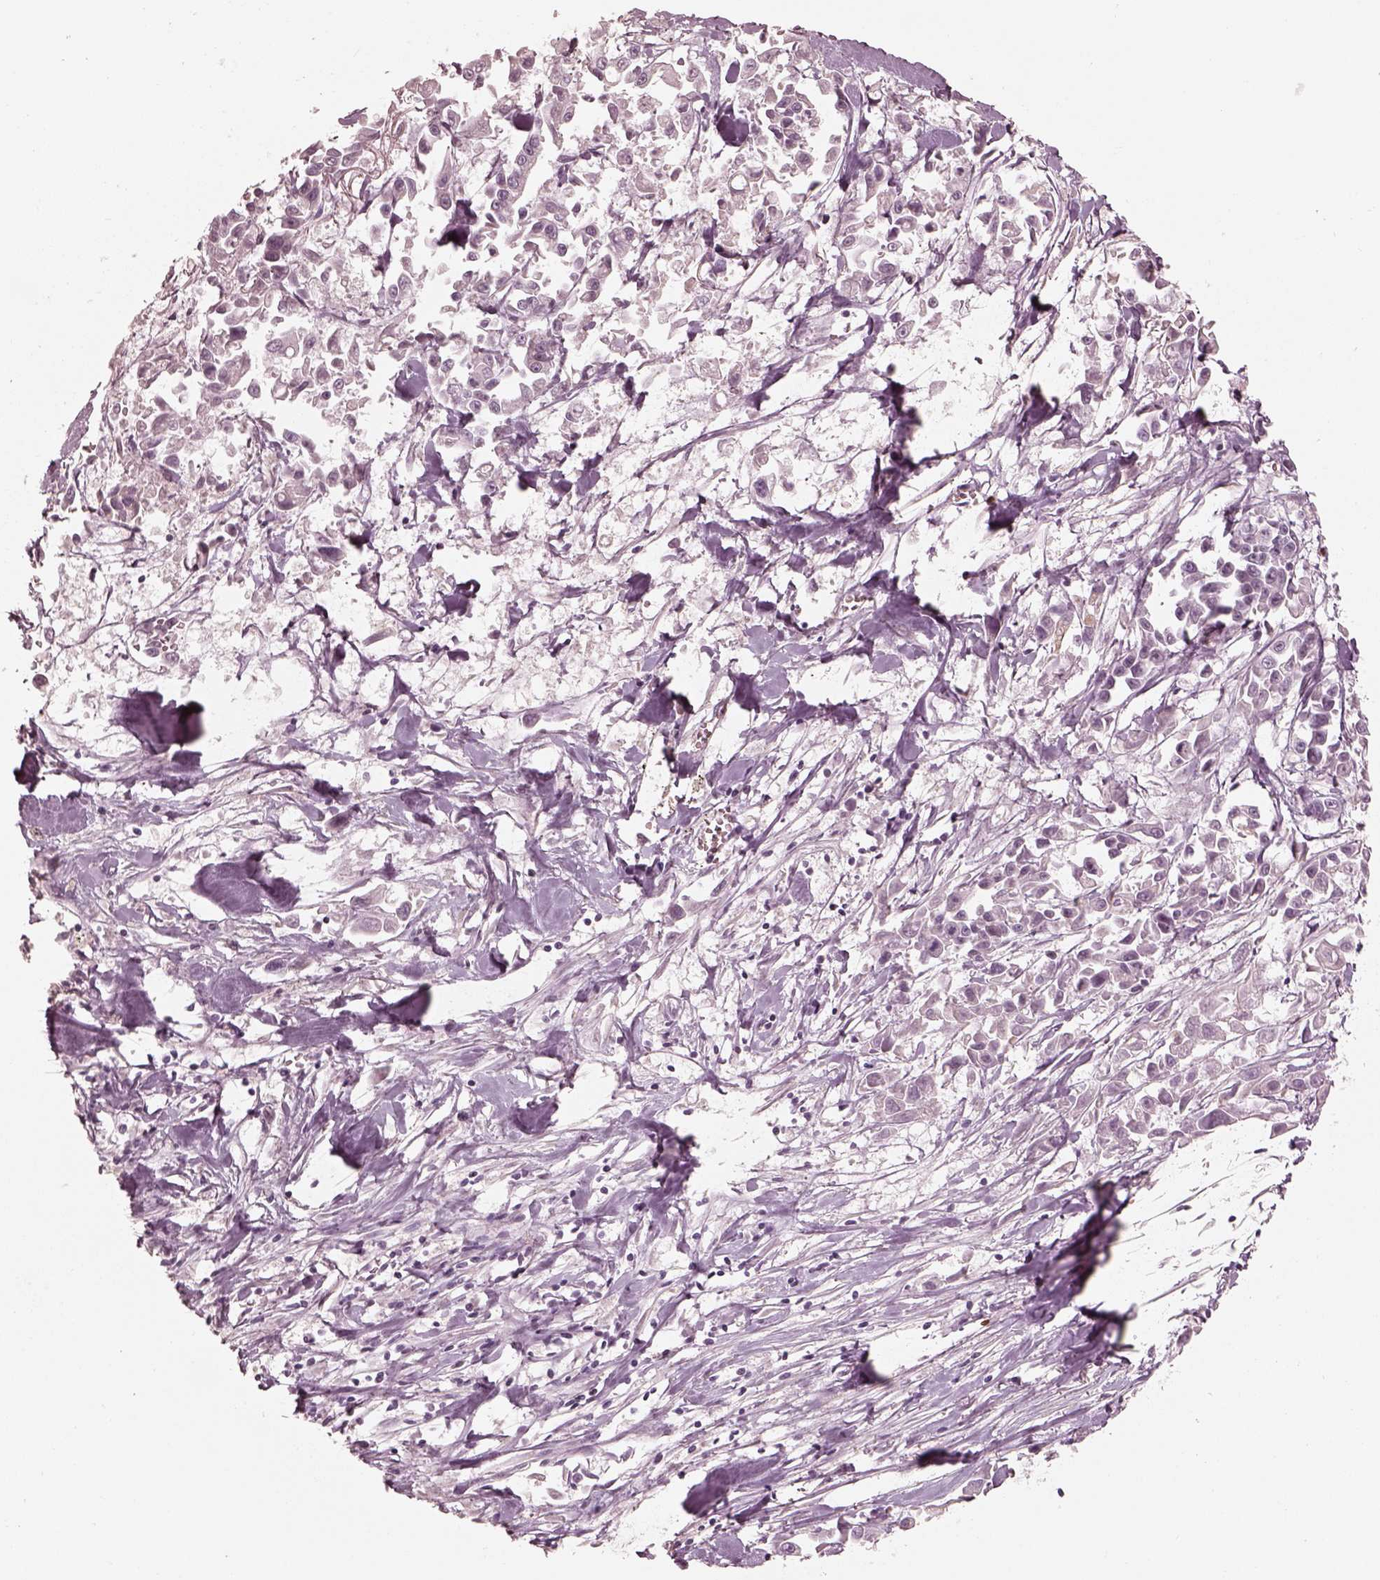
{"staining": {"intensity": "negative", "quantity": "none", "location": "none"}, "tissue": "pancreatic cancer", "cell_type": "Tumor cells", "image_type": "cancer", "snomed": [{"axis": "morphology", "description": "Adenocarcinoma, NOS"}, {"axis": "topography", "description": "Pancreas"}], "caption": "Tumor cells show no significant positivity in adenocarcinoma (pancreatic).", "gene": "ANKLE1", "patient": {"sex": "female", "age": 83}}